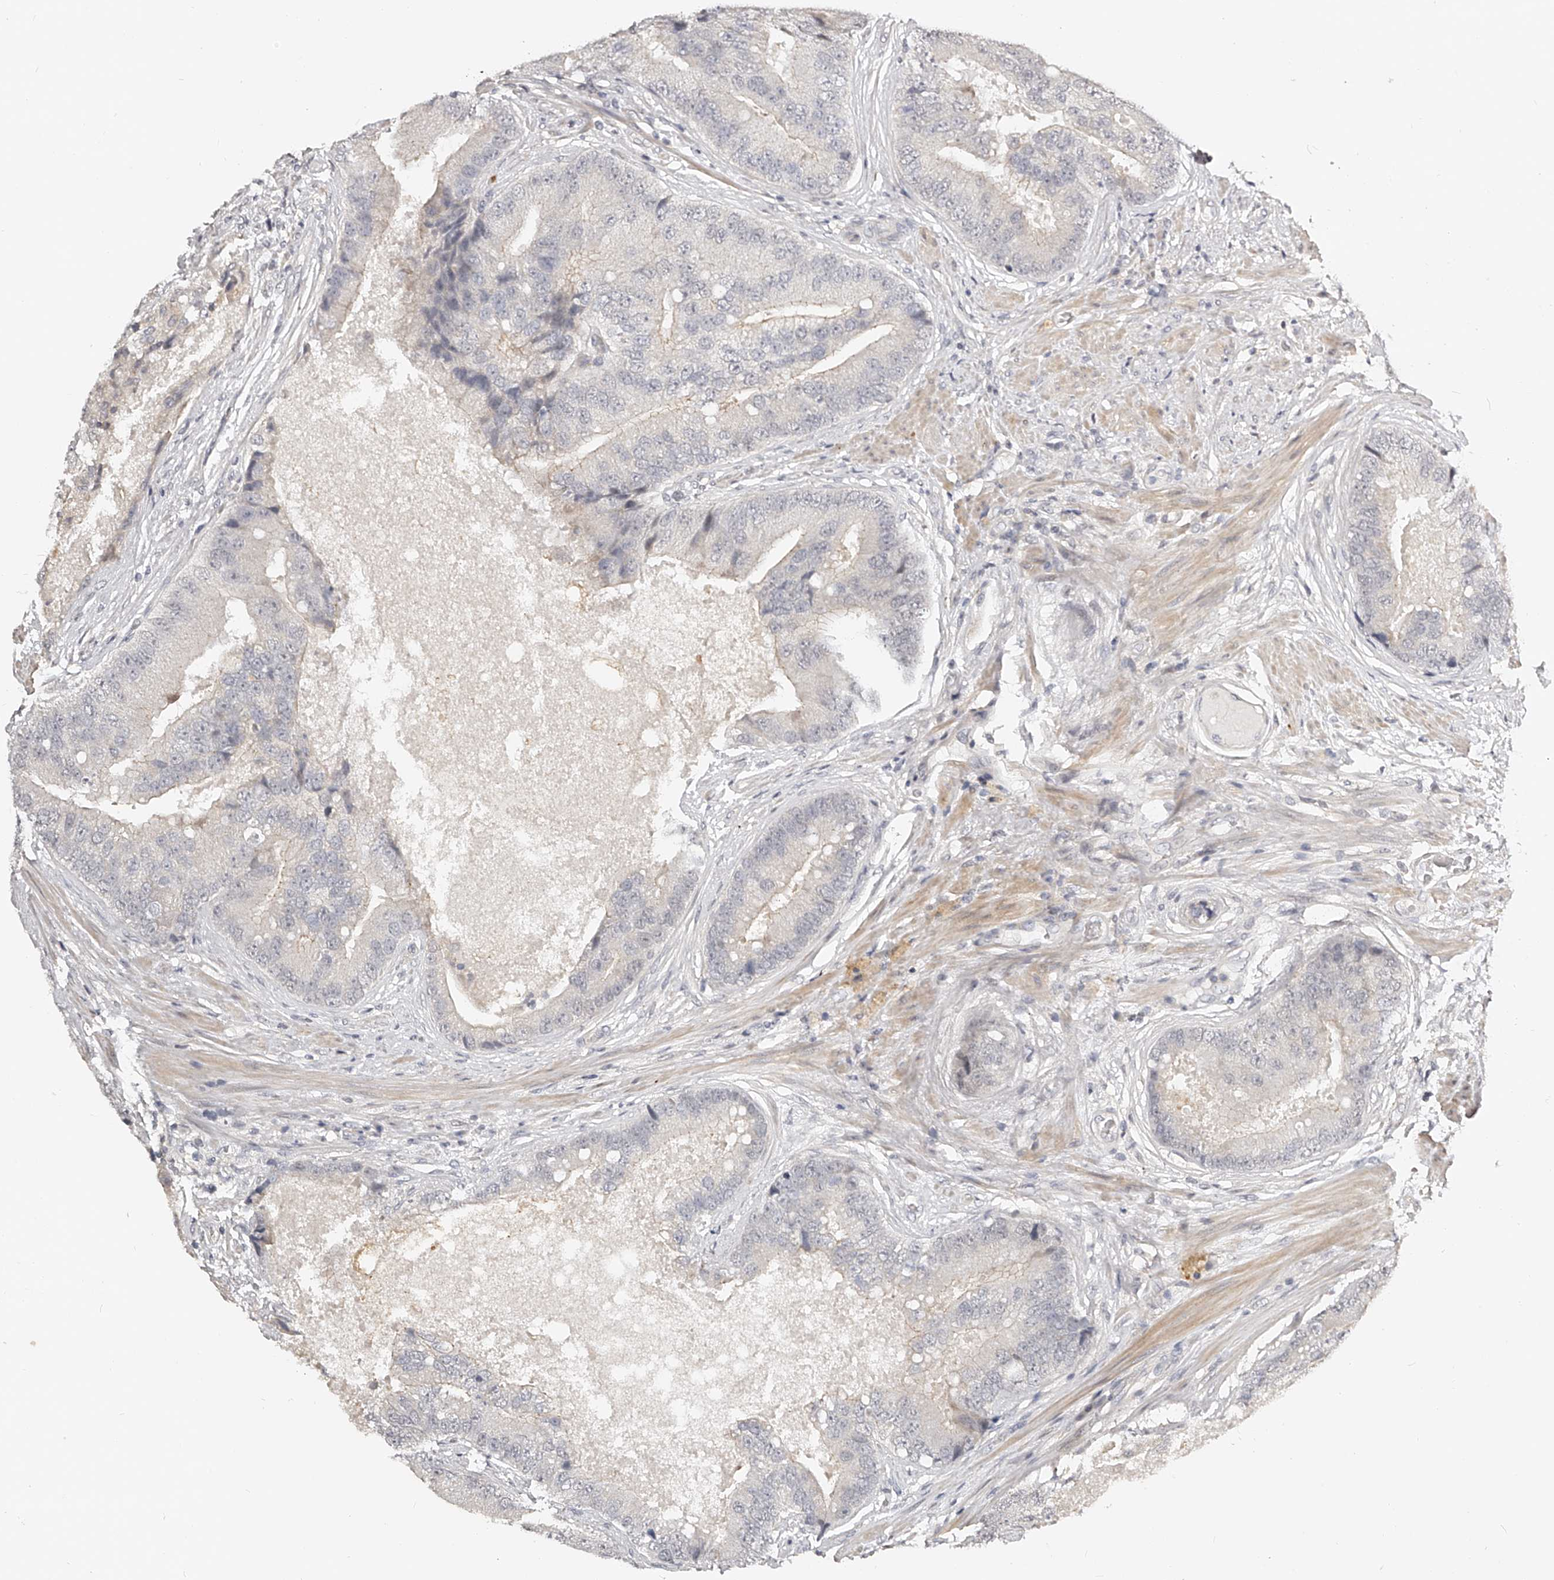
{"staining": {"intensity": "negative", "quantity": "none", "location": "none"}, "tissue": "prostate cancer", "cell_type": "Tumor cells", "image_type": "cancer", "snomed": [{"axis": "morphology", "description": "Adenocarcinoma, High grade"}, {"axis": "topography", "description": "Prostate"}], "caption": "IHC photomicrograph of prostate adenocarcinoma (high-grade) stained for a protein (brown), which demonstrates no staining in tumor cells.", "gene": "ZNF789", "patient": {"sex": "male", "age": 70}}